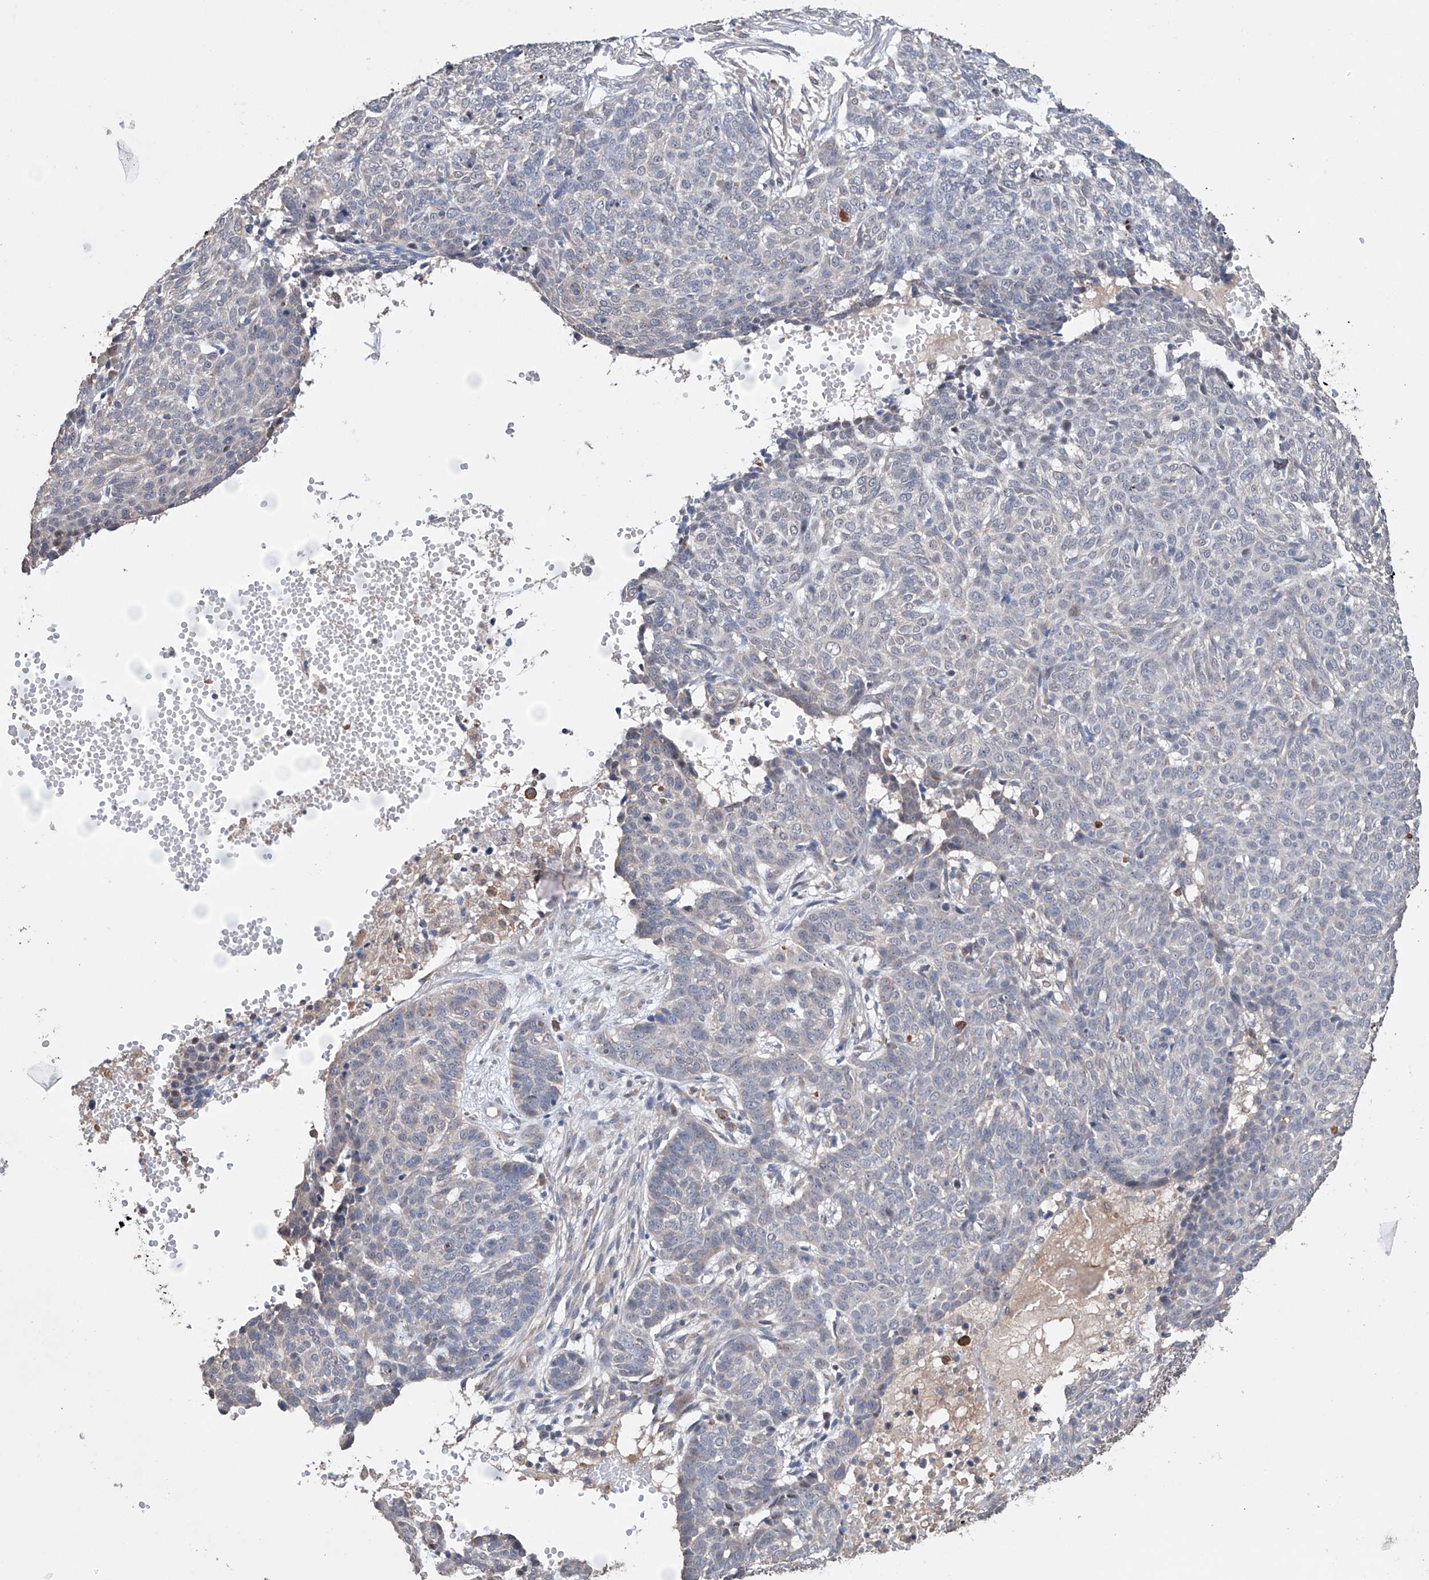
{"staining": {"intensity": "negative", "quantity": "none", "location": "none"}, "tissue": "skin cancer", "cell_type": "Tumor cells", "image_type": "cancer", "snomed": [{"axis": "morphology", "description": "Basal cell carcinoma"}, {"axis": "topography", "description": "Skin"}], "caption": "The image displays no significant positivity in tumor cells of skin basal cell carcinoma.", "gene": "AFG1L", "patient": {"sex": "male", "age": 85}}